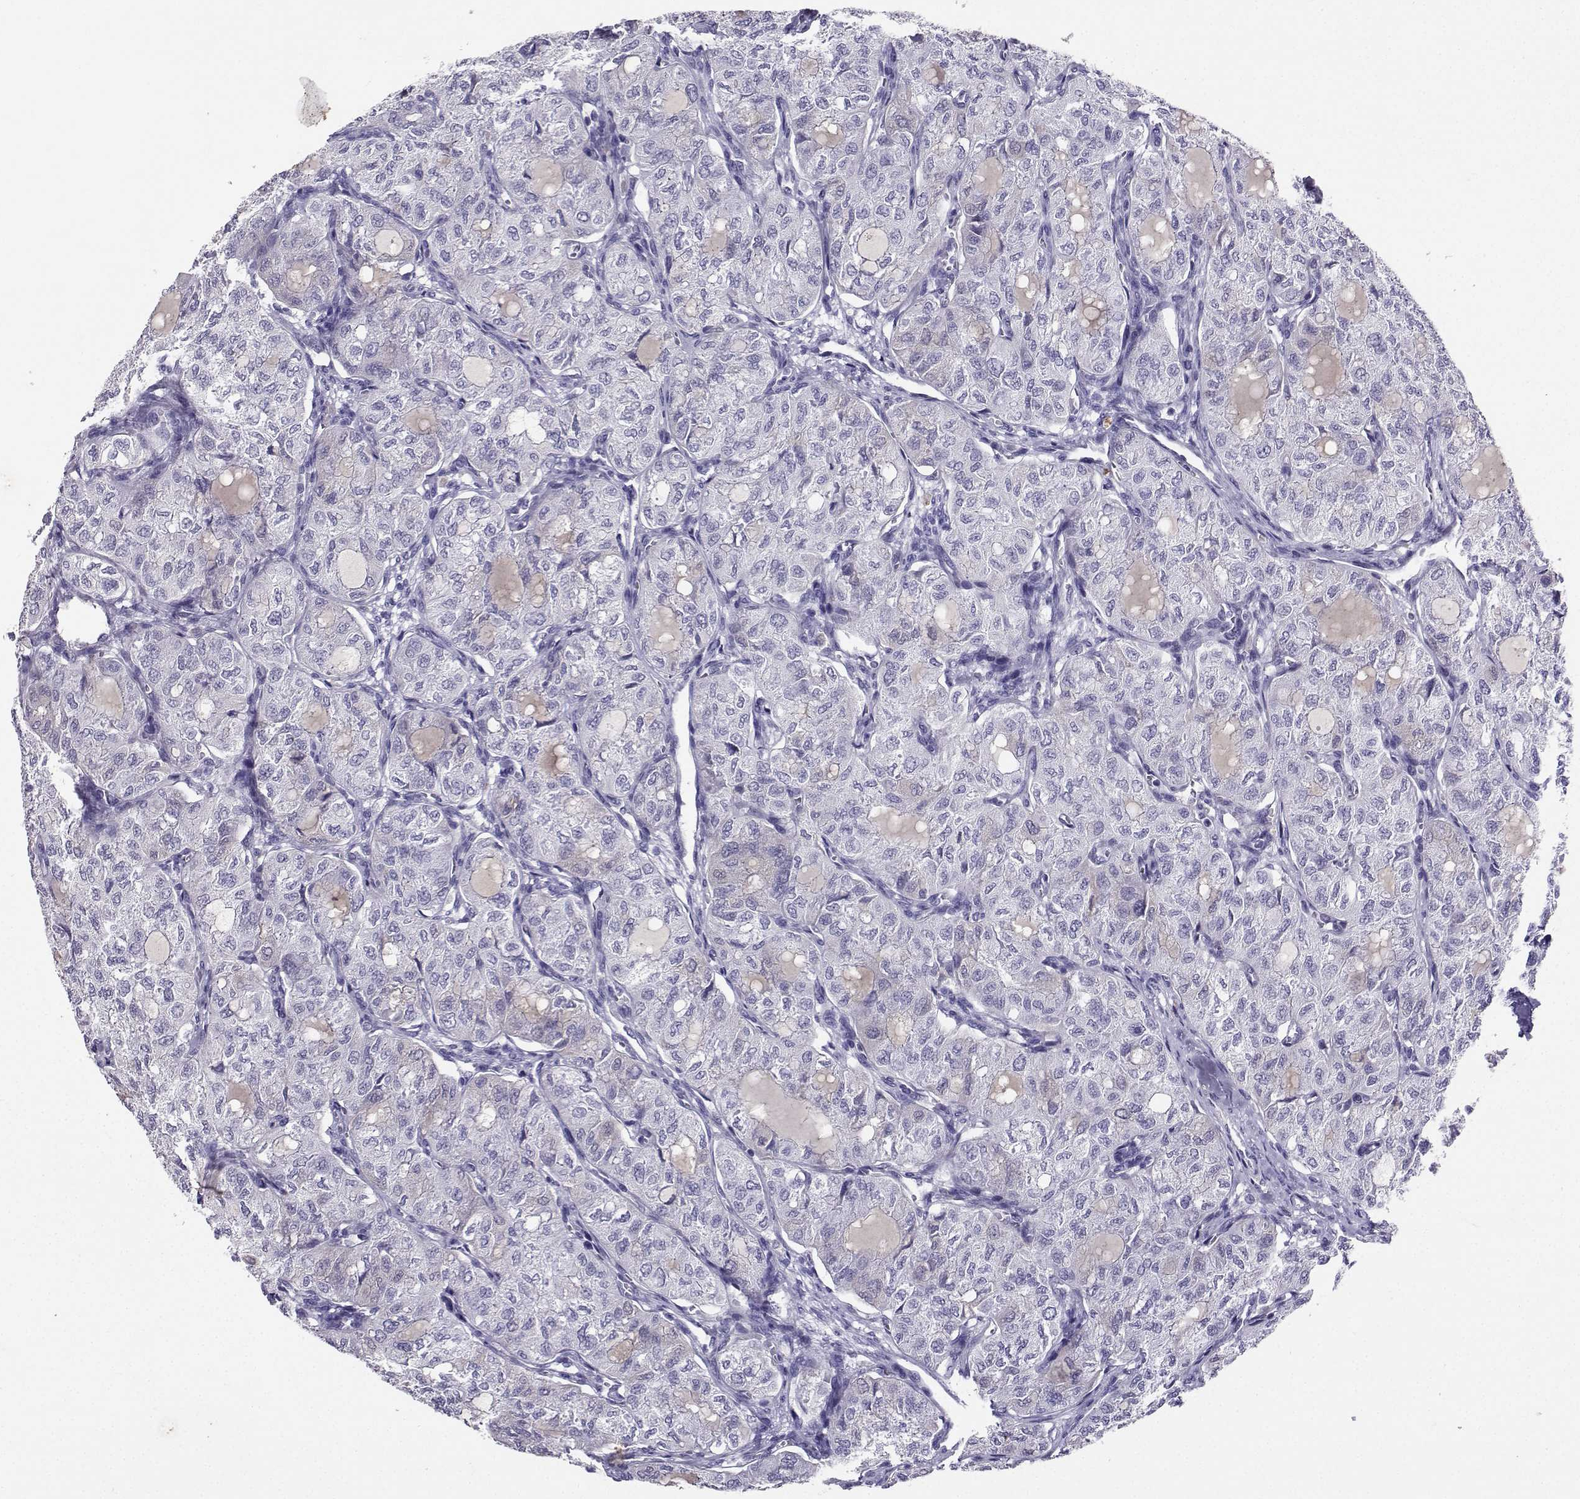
{"staining": {"intensity": "negative", "quantity": "none", "location": "none"}, "tissue": "thyroid cancer", "cell_type": "Tumor cells", "image_type": "cancer", "snomed": [{"axis": "morphology", "description": "Follicular adenoma carcinoma, NOS"}, {"axis": "topography", "description": "Thyroid gland"}], "caption": "The immunohistochemistry (IHC) histopathology image has no significant expression in tumor cells of thyroid cancer (follicular adenoma carcinoma) tissue.", "gene": "GRIK4", "patient": {"sex": "male", "age": 75}}